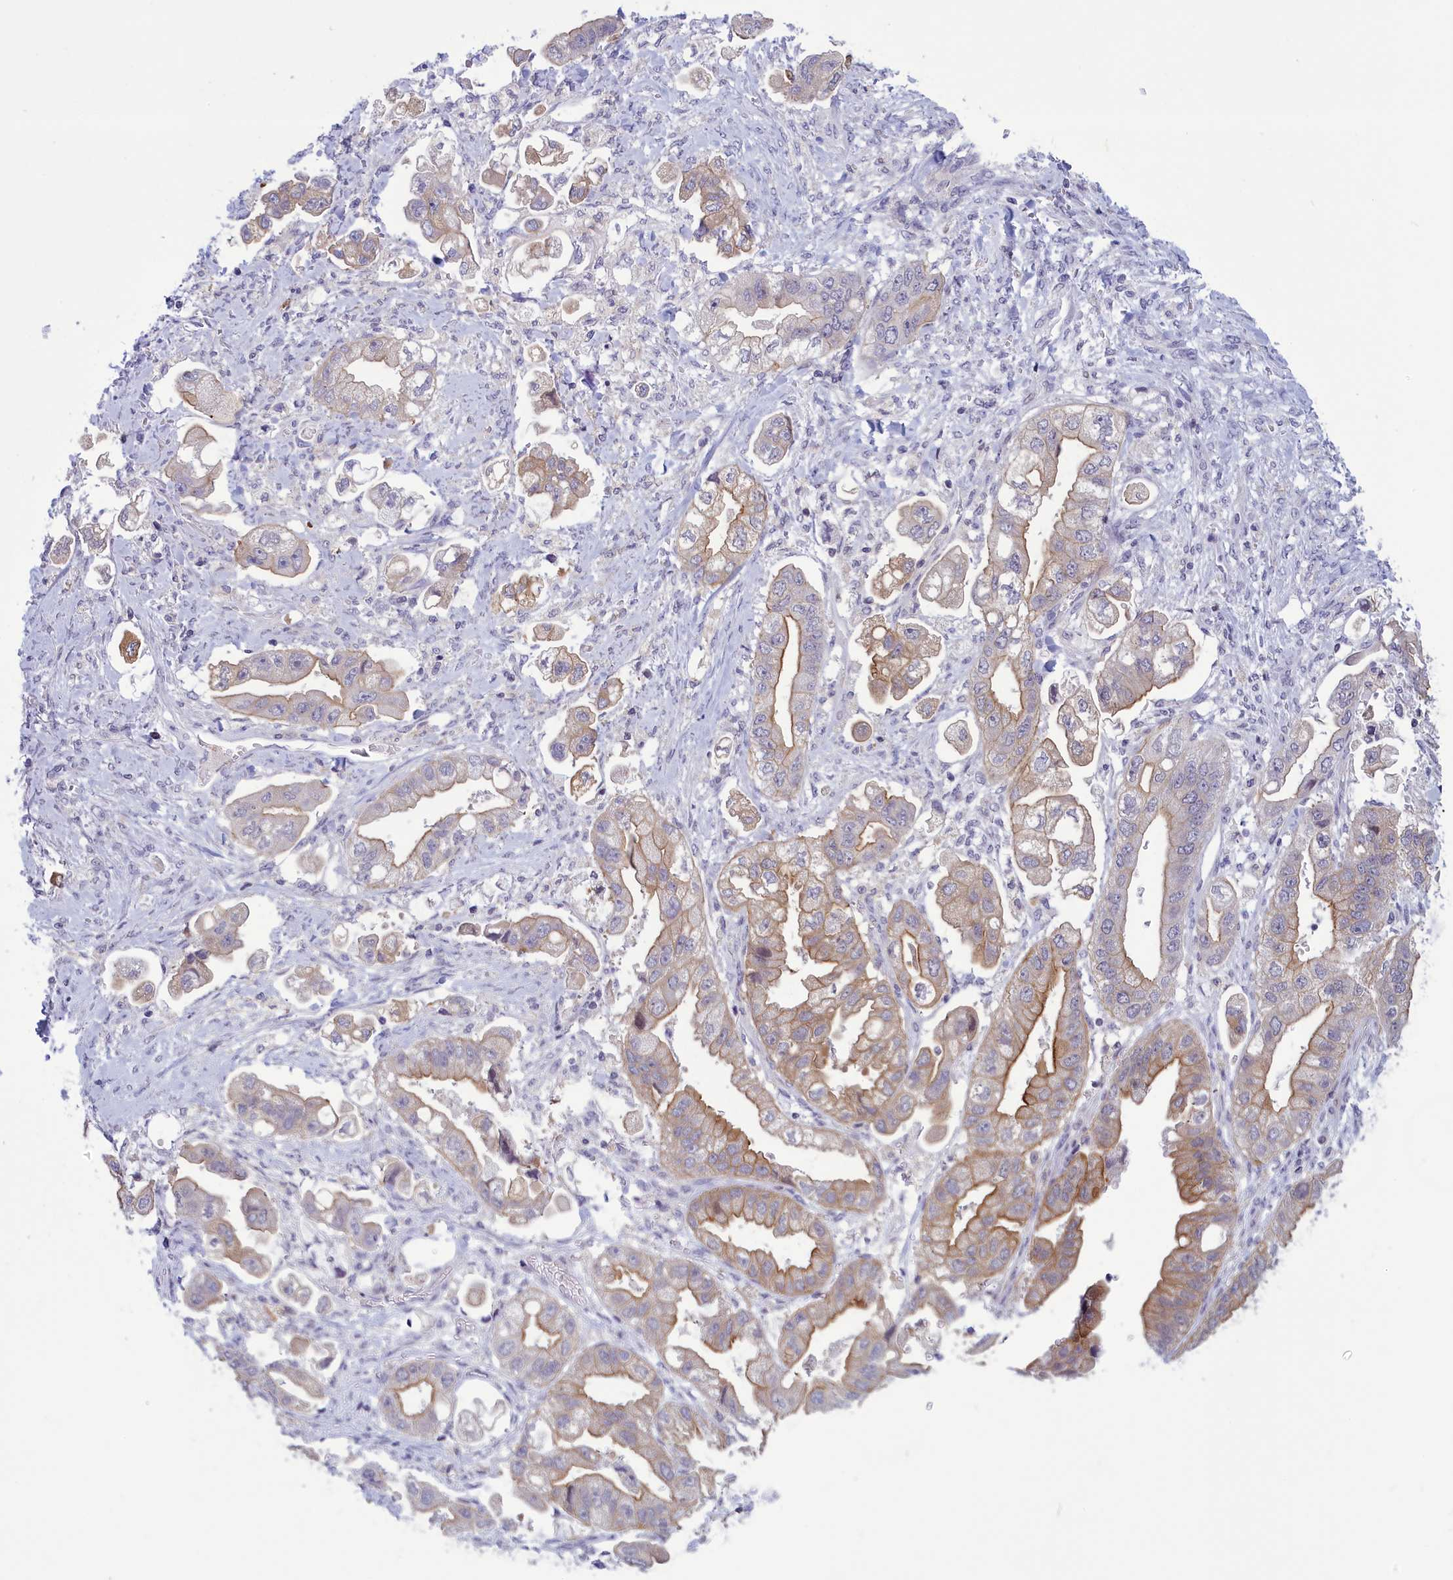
{"staining": {"intensity": "moderate", "quantity": "<25%", "location": "cytoplasmic/membranous"}, "tissue": "stomach cancer", "cell_type": "Tumor cells", "image_type": "cancer", "snomed": [{"axis": "morphology", "description": "Adenocarcinoma, NOS"}, {"axis": "topography", "description": "Stomach"}], "caption": "Immunohistochemistry (IHC) (DAB (3,3'-diaminobenzidine)) staining of adenocarcinoma (stomach) reveals moderate cytoplasmic/membranous protein expression in about <25% of tumor cells.", "gene": "CORO2A", "patient": {"sex": "male", "age": 62}}